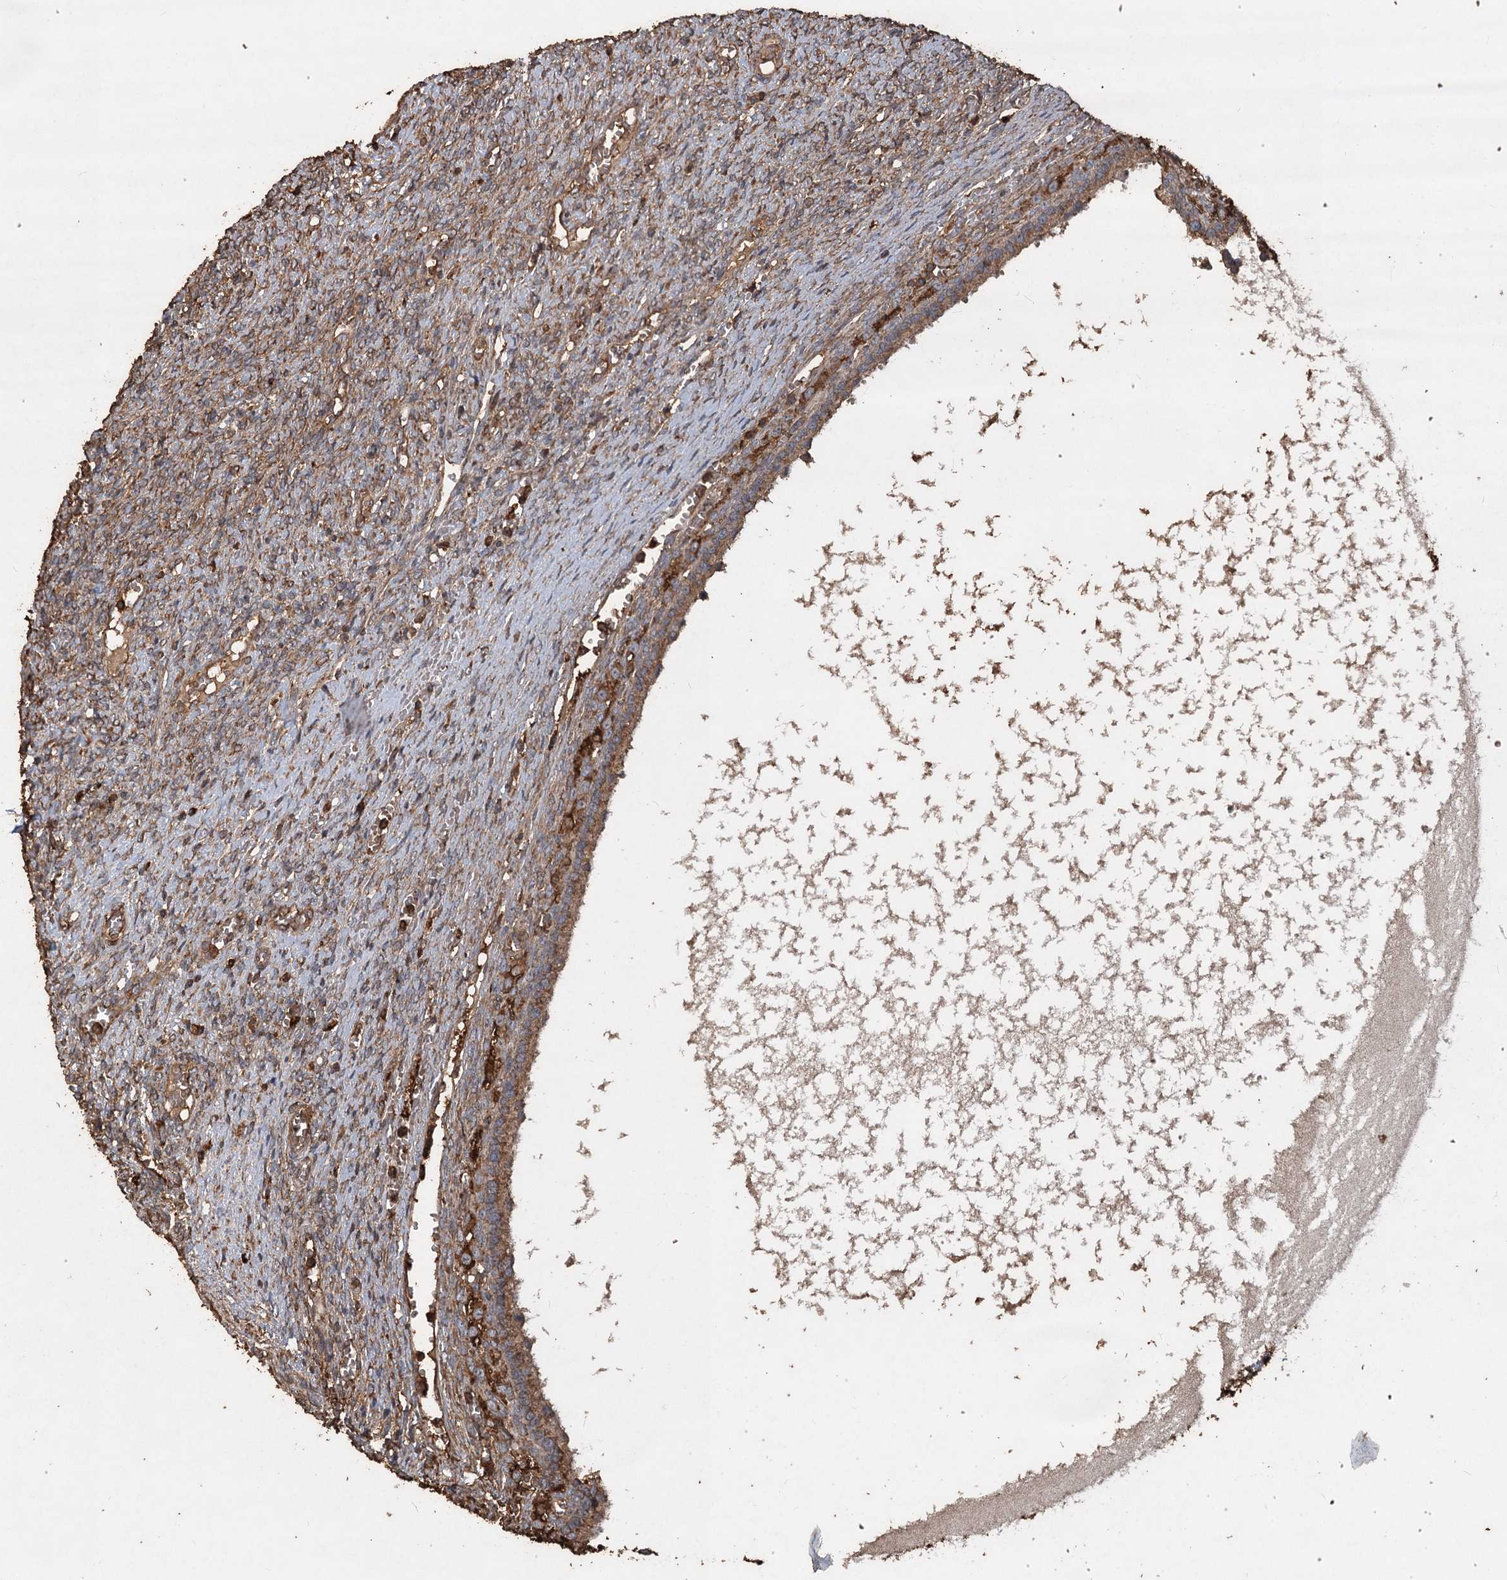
{"staining": {"intensity": "moderate", "quantity": "25%-75%", "location": "cytoplasmic/membranous"}, "tissue": "ovary", "cell_type": "Ovarian stroma cells", "image_type": "normal", "snomed": [{"axis": "morphology", "description": "Normal tissue, NOS"}, {"axis": "topography", "description": "Ovary"}], "caption": "A micrograph of human ovary stained for a protein shows moderate cytoplasmic/membranous brown staining in ovarian stroma cells. (DAB = brown stain, brightfield microscopy at high magnification).", "gene": "PIK3C2A", "patient": {"sex": "female", "age": 41}}